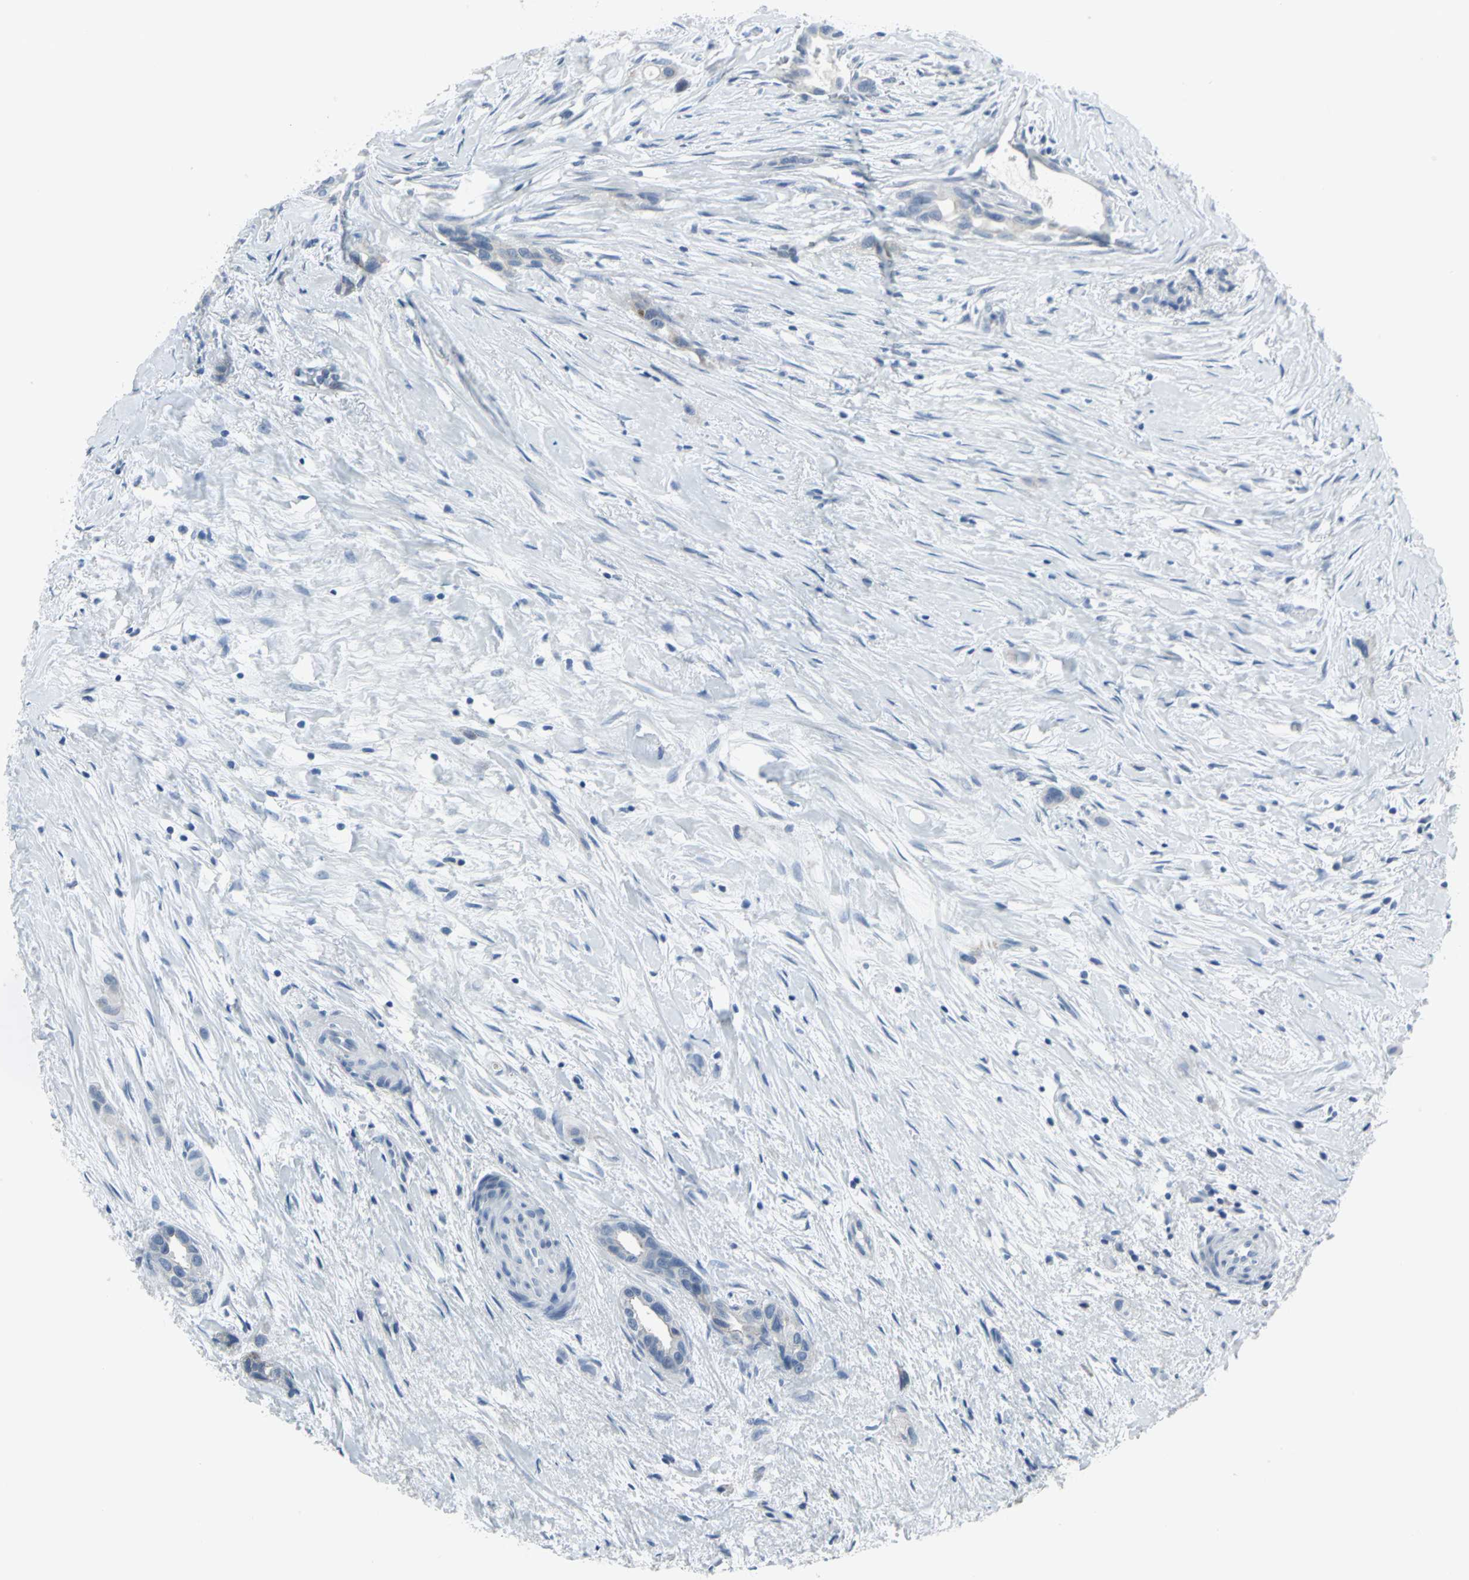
{"staining": {"intensity": "negative", "quantity": "none", "location": "none"}, "tissue": "liver cancer", "cell_type": "Tumor cells", "image_type": "cancer", "snomed": [{"axis": "morphology", "description": "Cholangiocarcinoma"}, {"axis": "topography", "description": "Liver"}], "caption": "Liver cholangiocarcinoma was stained to show a protein in brown. There is no significant expression in tumor cells.", "gene": "DNAI2", "patient": {"sex": "female", "age": 65}}